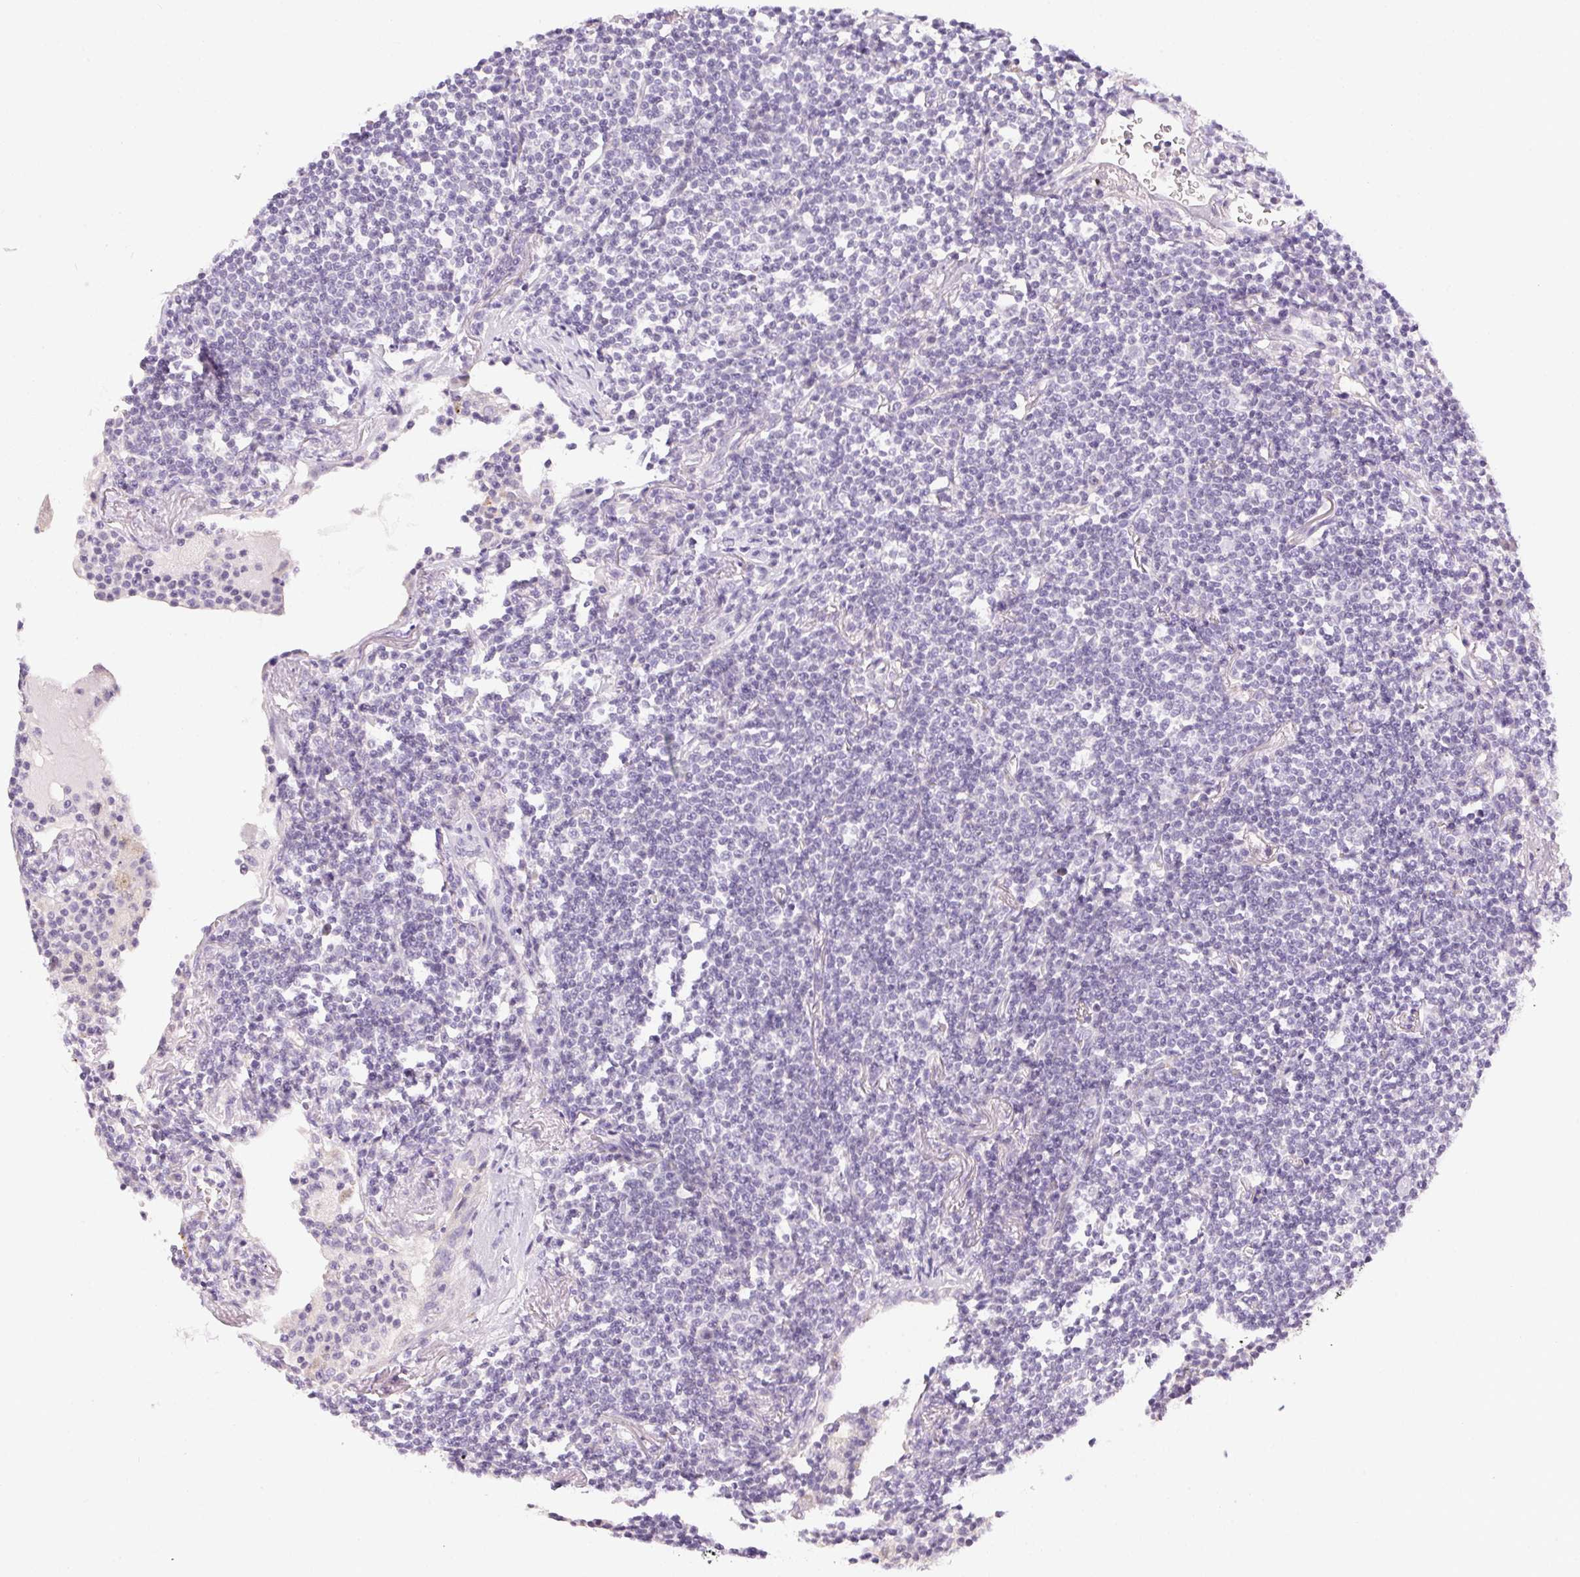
{"staining": {"intensity": "negative", "quantity": "none", "location": "none"}, "tissue": "lymphoma", "cell_type": "Tumor cells", "image_type": "cancer", "snomed": [{"axis": "morphology", "description": "Malignant lymphoma, non-Hodgkin's type, Low grade"}, {"axis": "topography", "description": "Lung"}], "caption": "Low-grade malignant lymphoma, non-Hodgkin's type was stained to show a protein in brown. There is no significant expression in tumor cells.", "gene": "GSDMC", "patient": {"sex": "female", "age": 71}}